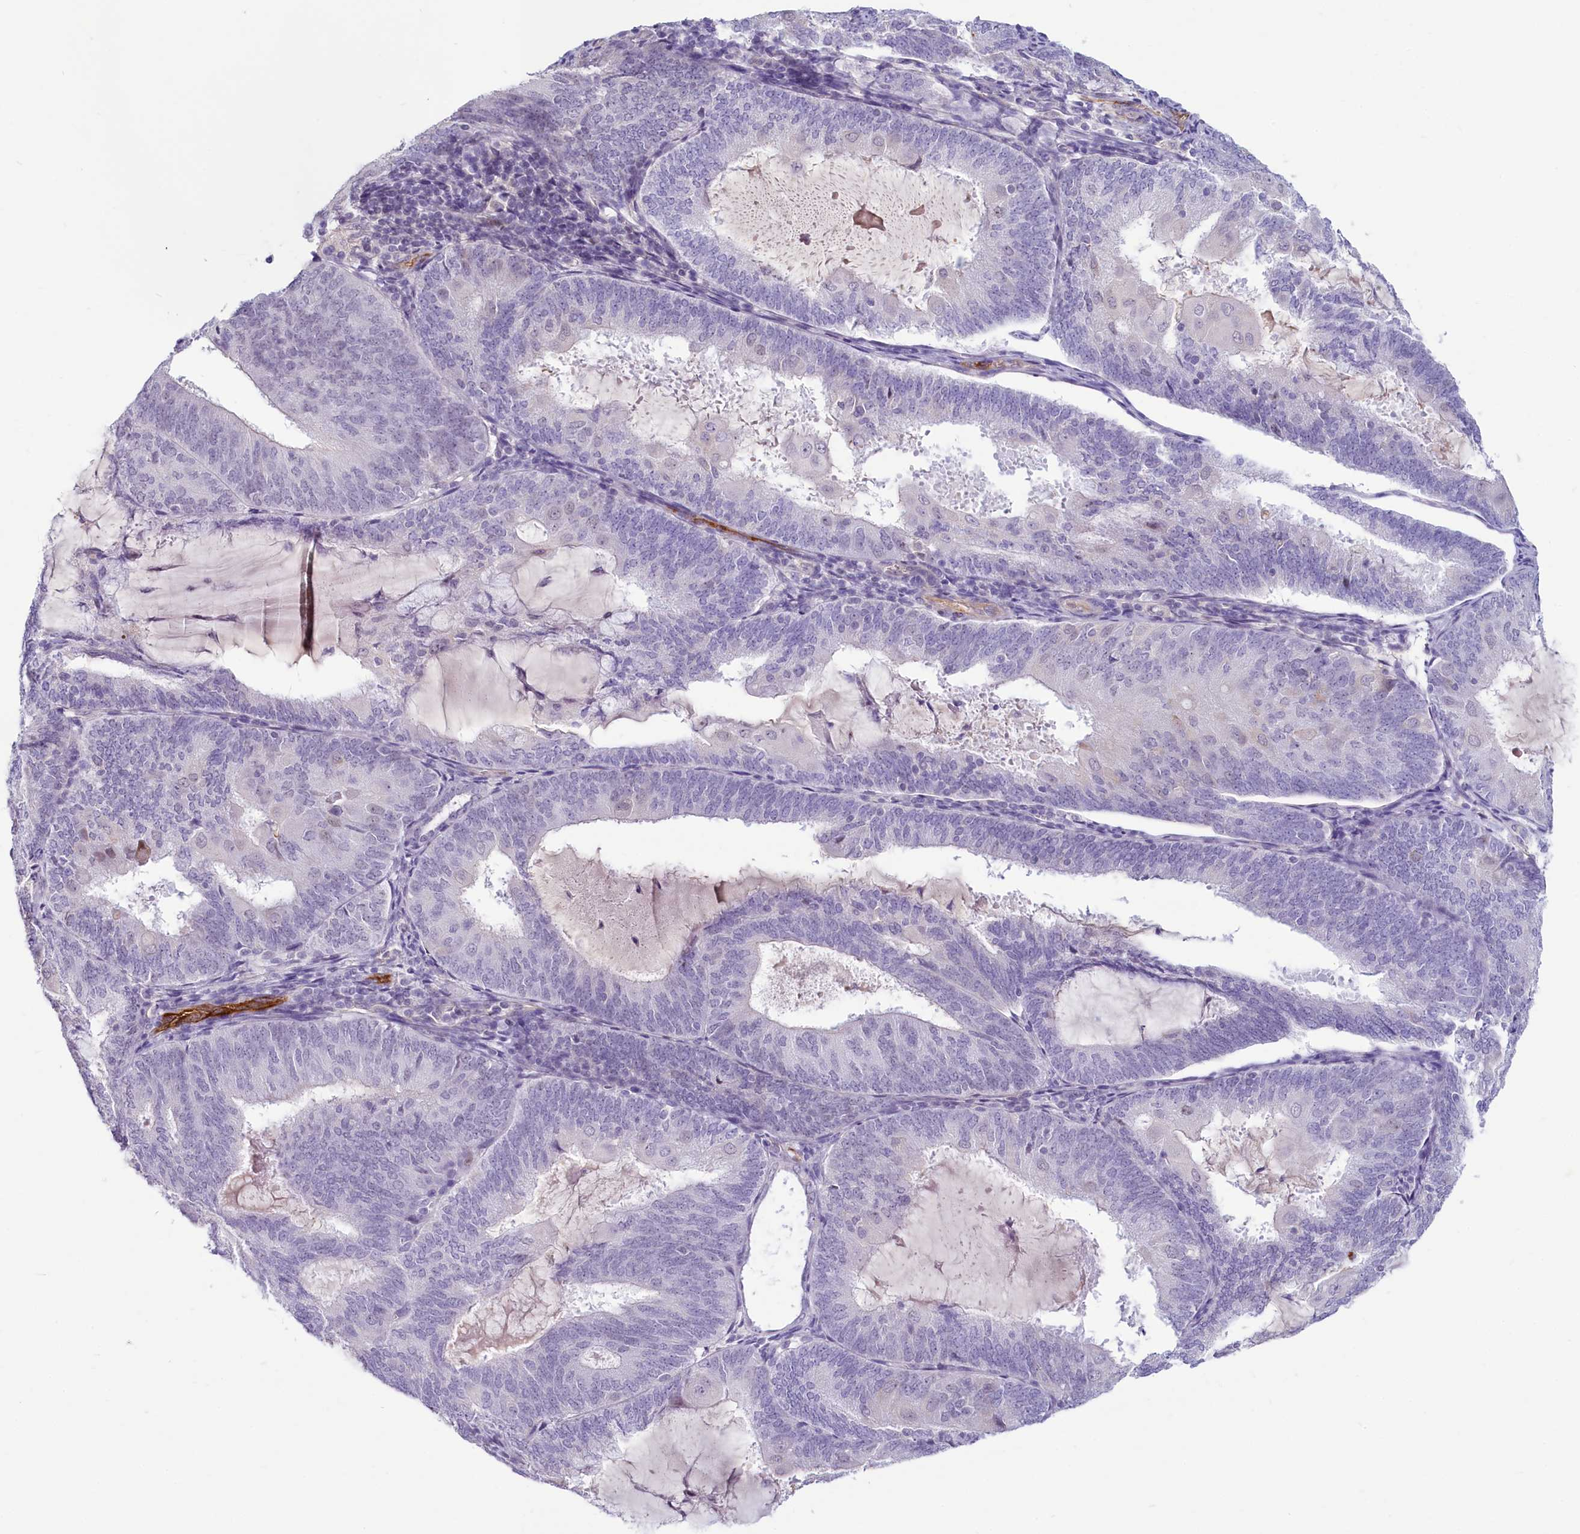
{"staining": {"intensity": "negative", "quantity": "none", "location": "none"}, "tissue": "endometrial cancer", "cell_type": "Tumor cells", "image_type": "cancer", "snomed": [{"axis": "morphology", "description": "Adenocarcinoma, NOS"}, {"axis": "topography", "description": "Endometrium"}], "caption": "DAB immunohistochemical staining of human adenocarcinoma (endometrial) exhibits no significant staining in tumor cells.", "gene": "PROCR", "patient": {"sex": "female", "age": 81}}